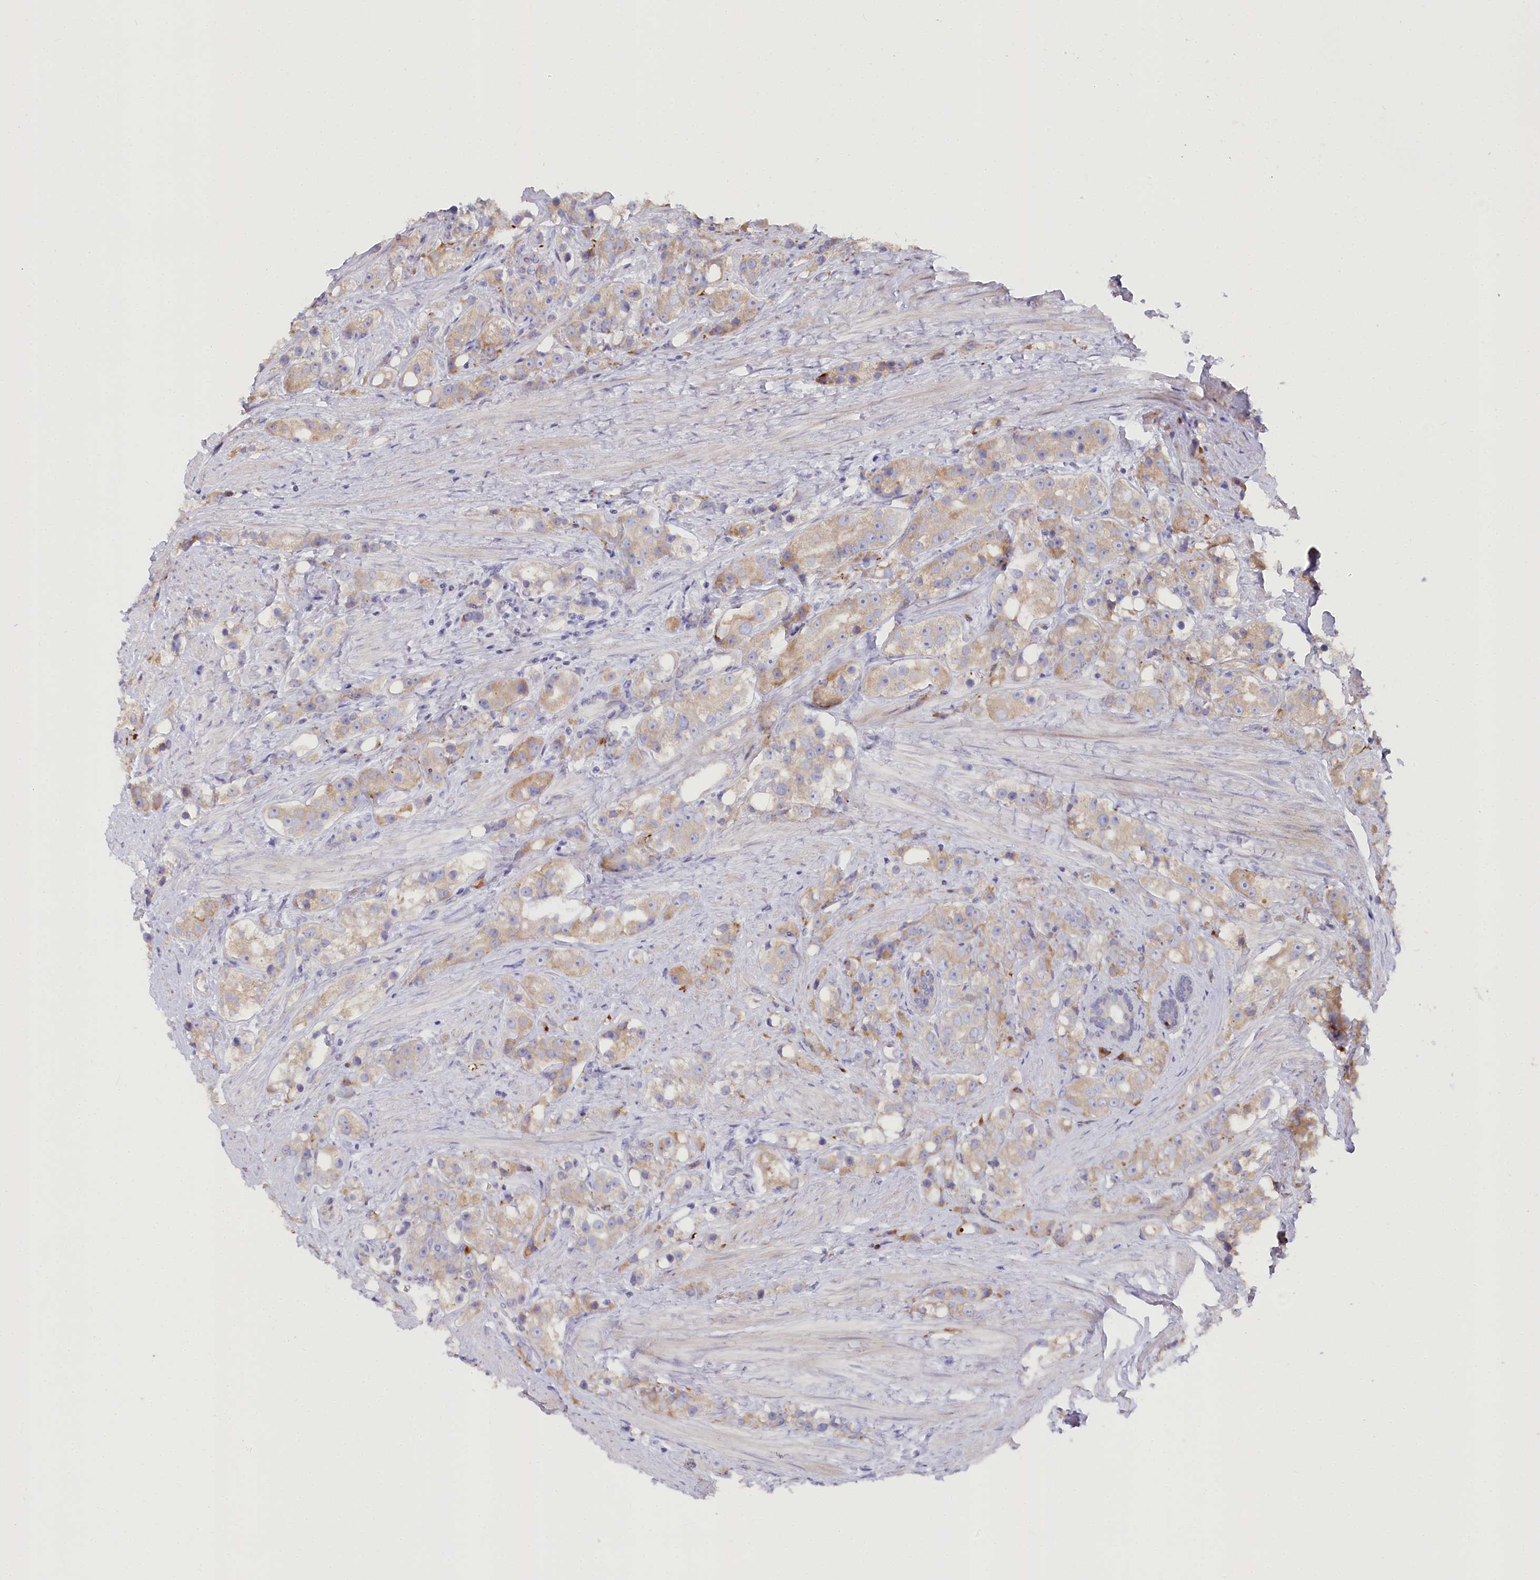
{"staining": {"intensity": "moderate", "quantity": ">75%", "location": "cytoplasmic/membranous"}, "tissue": "prostate cancer", "cell_type": "Tumor cells", "image_type": "cancer", "snomed": [{"axis": "morphology", "description": "Adenocarcinoma, NOS"}, {"axis": "topography", "description": "Prostate"}], "caption": "A micrograph showing moderate cytoplasmic/membranous positivity in about >75% of tumor cells in prostate adenocarcinoma, as visualized by brown immunohistochemical staining.", "gene": "POGLUT1", "patient": {"sex": "male", "age": 79}}